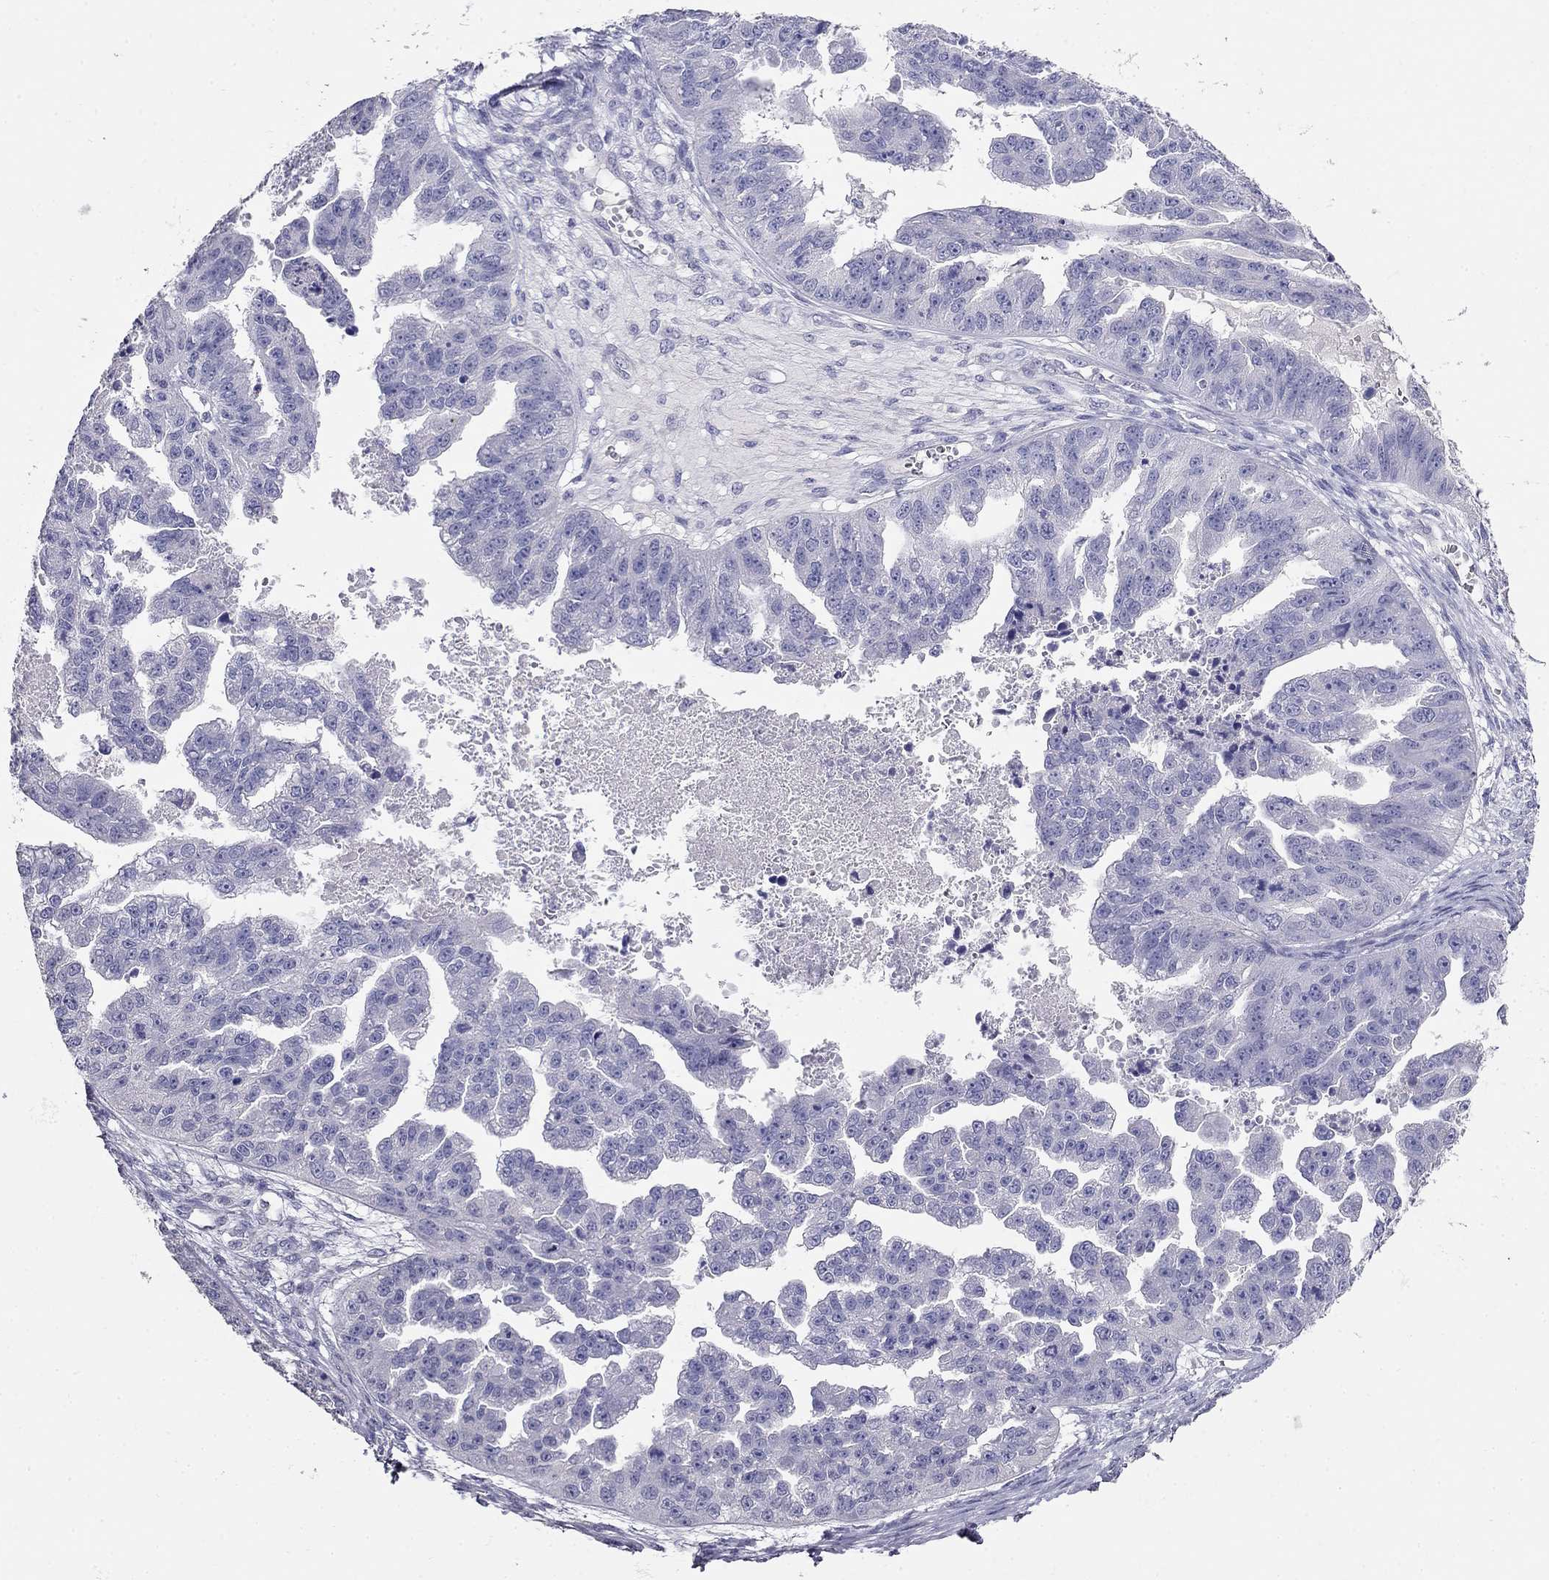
{"staining": {"intensity": "negative", "quantity": "none", "location": "none"}, "tissue": "ovarian cancer", "cell_type": "Tumor cells", "image_type": "cancer", "snomed": [{"axis": "morphology", "description": "Cystadenocarcinoma, serous, NOS"}, {"axis": "topography", "description": "Ovary"}], "caption": "Protein analysis of ovarian cancer shows no significant positivity in tumor cells.", "gene": "LY6H", "patient": {"sex": "female", "age": 58}}